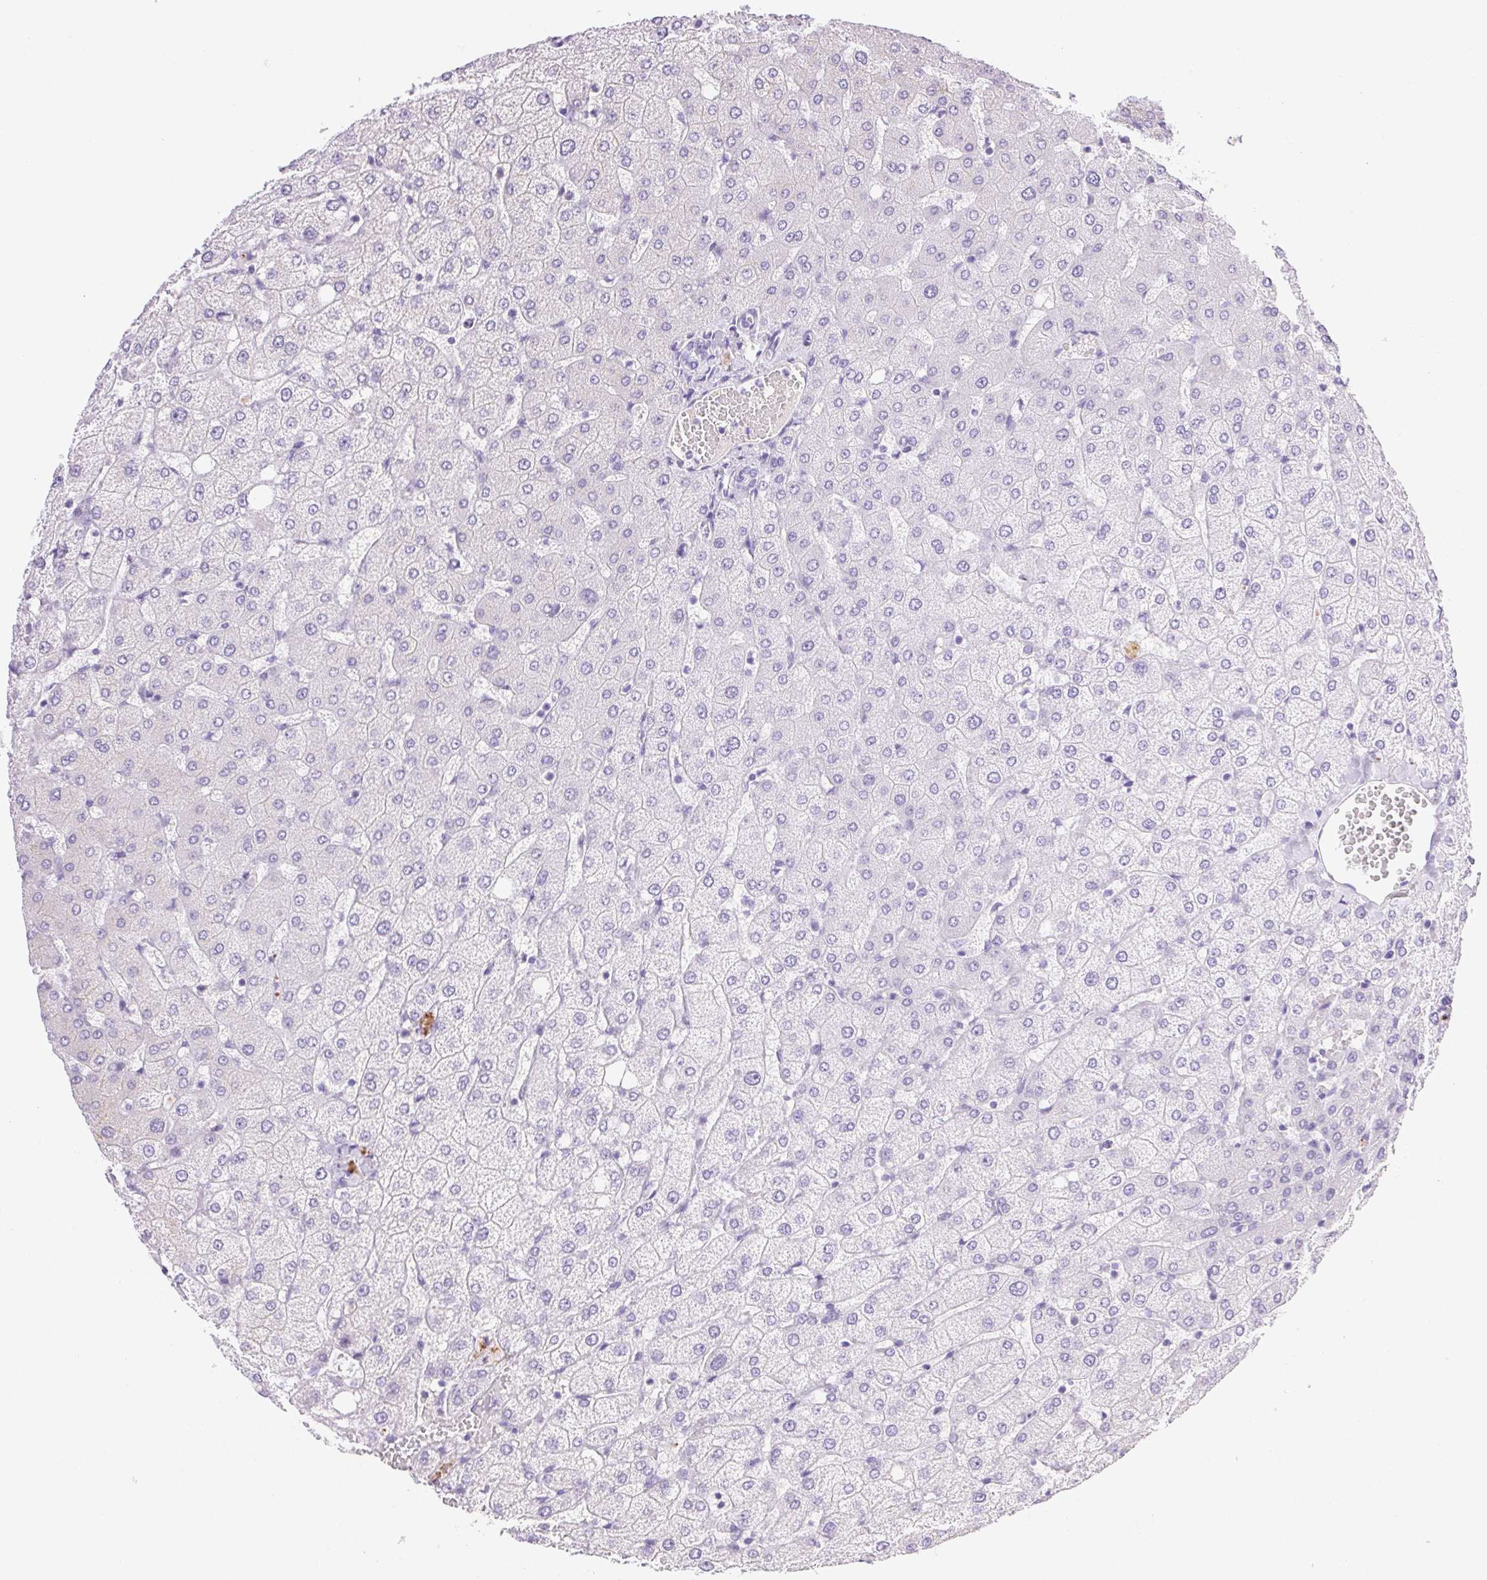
{"staining": {"intensity": "negative", "quantity": "none", "location": "none"}, "tissue": "liver", "cell_type": "Cholangiocytes", "image_type": "normal", "snomed": [{"axis": "morphology", "description": "Normal tissue, NOS"}, {"axis": "topography", "description": "Liver"}], "caption": "This is a micrograph of immunohistochemistry staining of unremarkable liver, which shows no staining in cholangiocytes. The staining was performed using DAB to visualize the protein expression in brown, while the nuclei were stained in blue with hematoxylin (Magnification: 20x).", "gene": "FGA", "patient": {"sex": "female", "age": 54}}